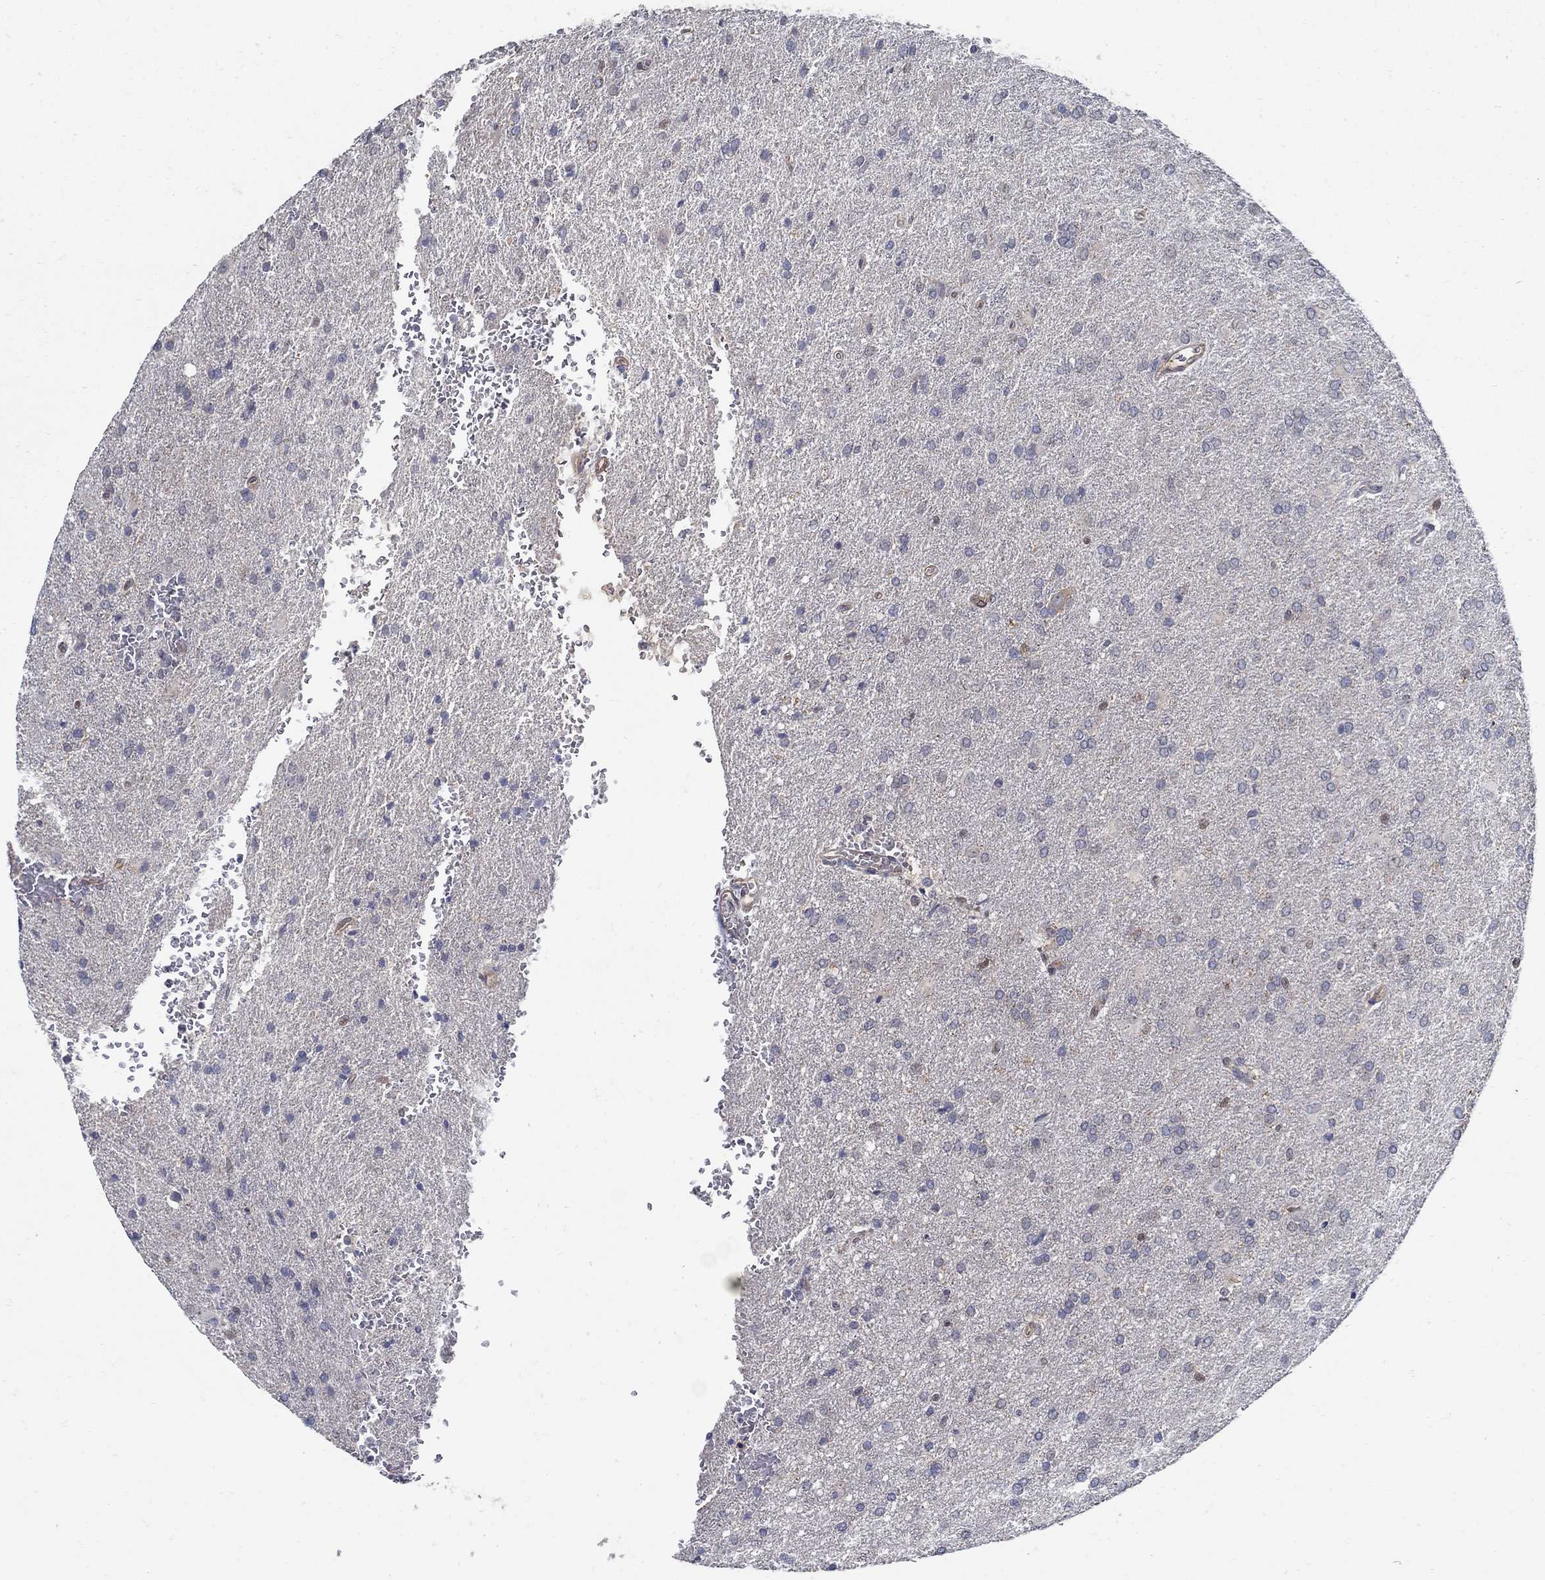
{"staining": {"intensity": "negative", "quantity": "none", "location": "none"}, "tissue": "glioma", "cell_type": "Tumor cells", "image_type": "cancer", "snomed": [{"axis": "morphology", "description": "Glioma, malignant, High grade"}, {"axis": "topography", "description": "Brain"}], "caption": "IHC of malignant high-grade glioma demonstrates no positivity in tumor cells.", "gene": "MTHFR", "patient": {"sex": "male", "age": 68}}